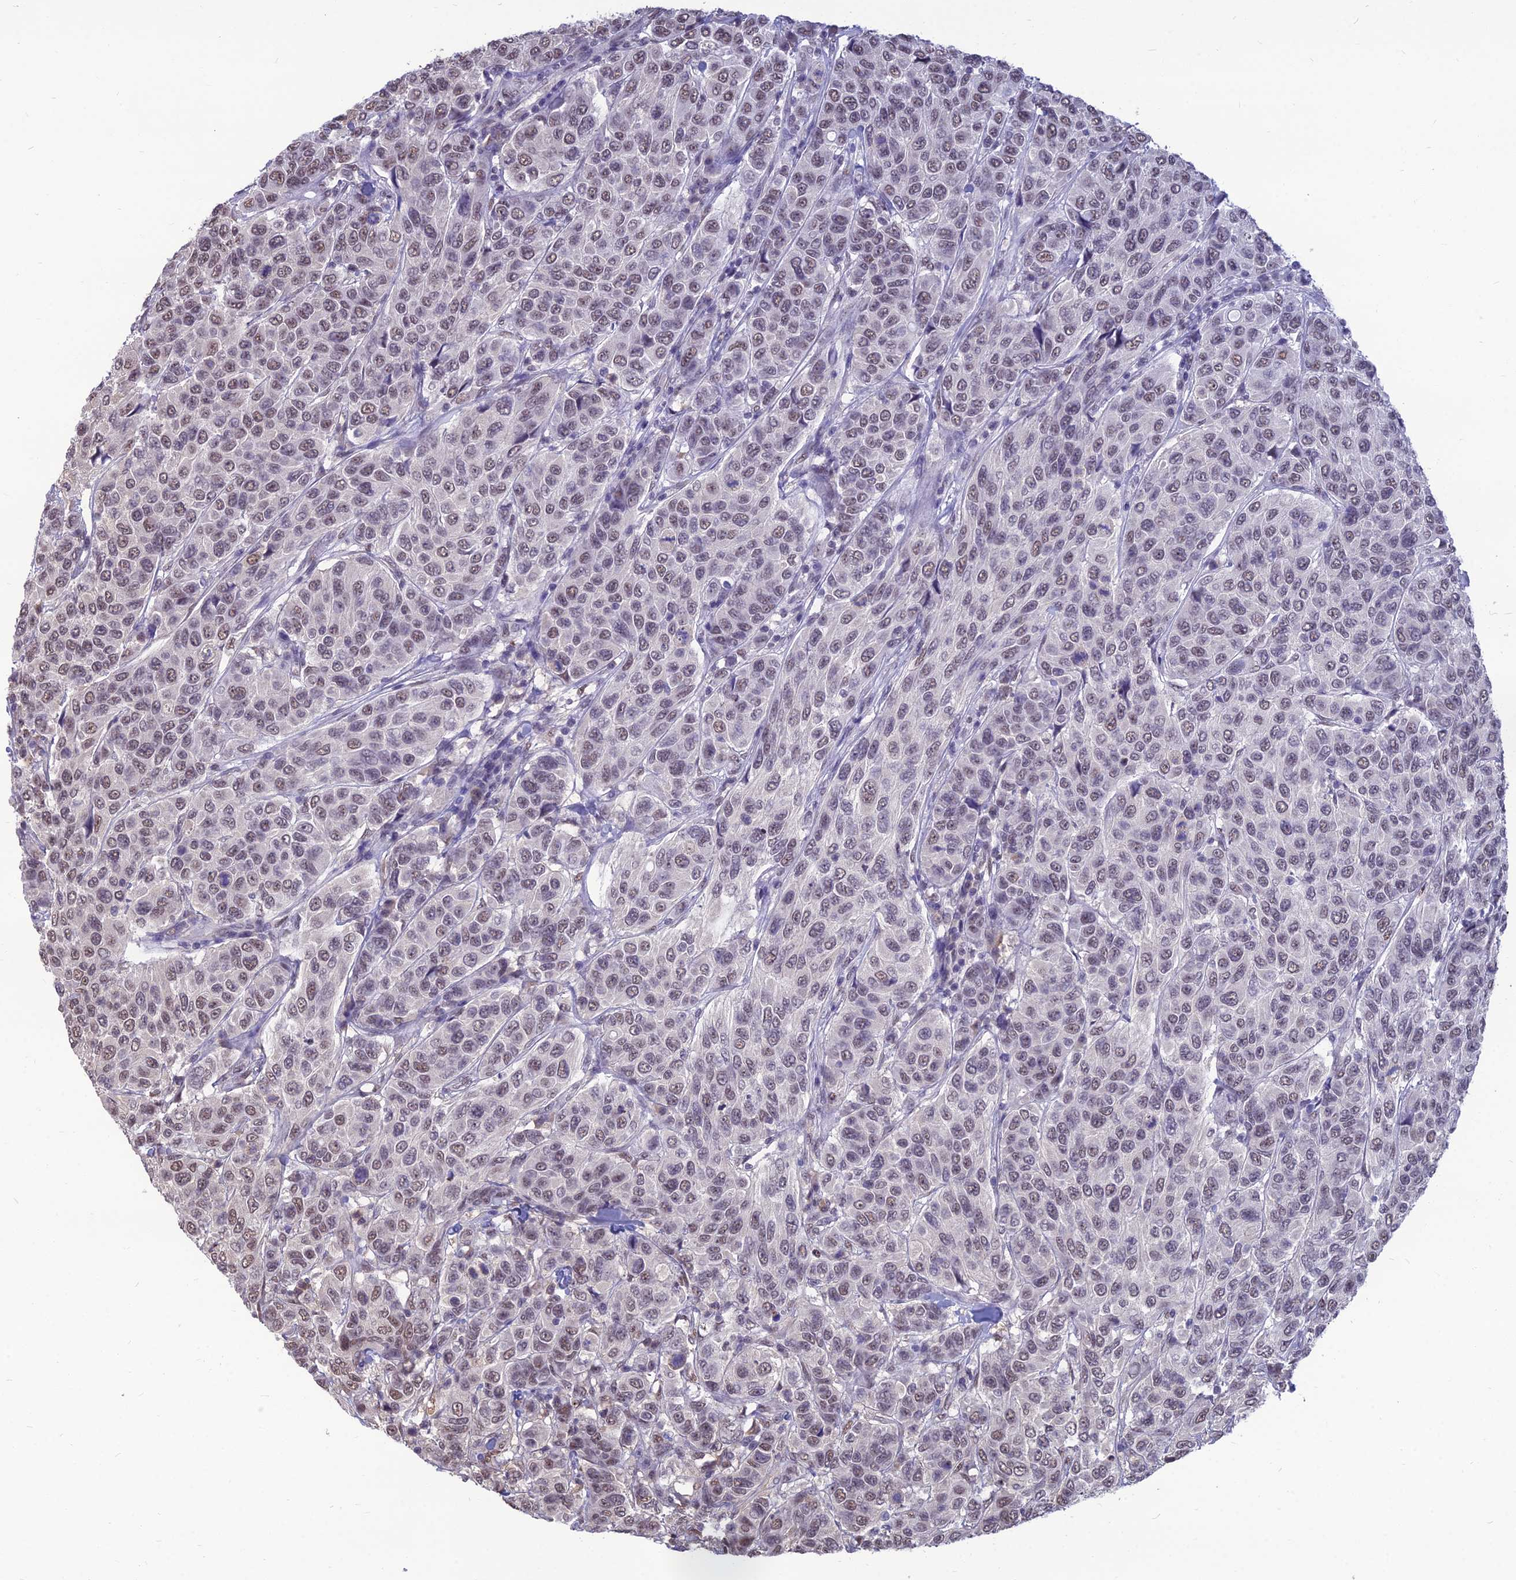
{"staining": {"intensity": "weak", "quantity": "25%-75%", "location": "nuclear"}, "tissue": "breast cancer", "cell_type": "Tumor cells", "image_type": "cancer", "snomed": [{"axis": "morphology", "description": "Duct carcinoma"}, {"axis": "topography", "description": "Breast"}], "caption": "High-magnification brightfield microscopy of breast intraductal carcinoma stained with DAB (brown) and counterstained with hematoxylin (blue). tumor cells exhibit weak nuclear staining is appreciated in approximately25%-75% of cells.", "gene": "SRSF7", "patient": {"sex": "female", "age": 55}}